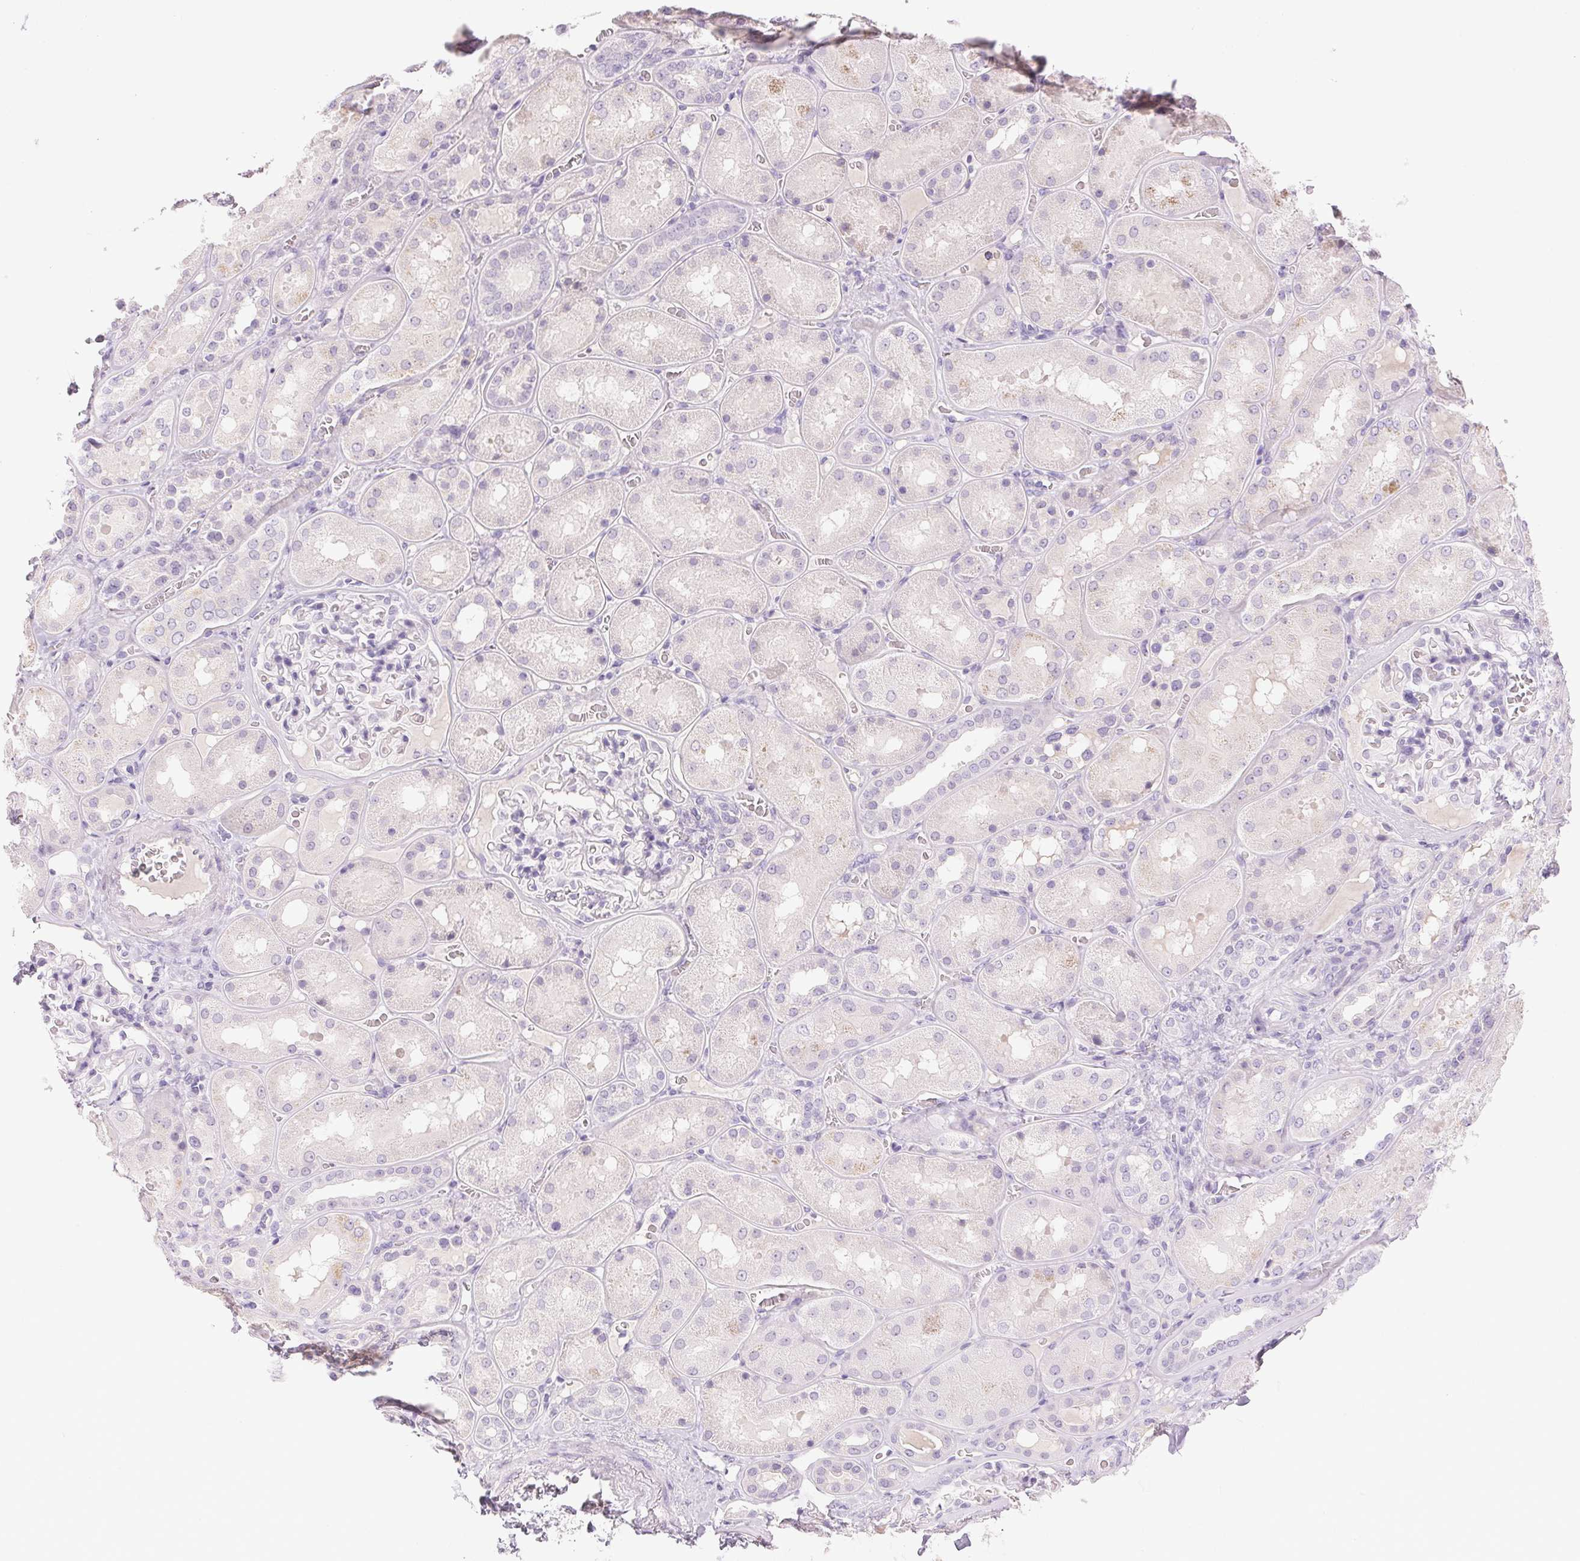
{"staining": {"intensity": "negative", "quantity": "none", "location": "none"}, "tissue": "kidney", "cell_type": "Cells in glomeruli", "image_type": "normal", "snomed": [{"axis": "morphology", "description": "Normal tissue, NOS"}, {"axis": "topography", "description": "Kidney"}], "caption": "The micrograph reveals no staining of cells in glomeruli in benign kidney.", "gene": "BPIFB2", "patient": {"sex": "male", "age": 73}}